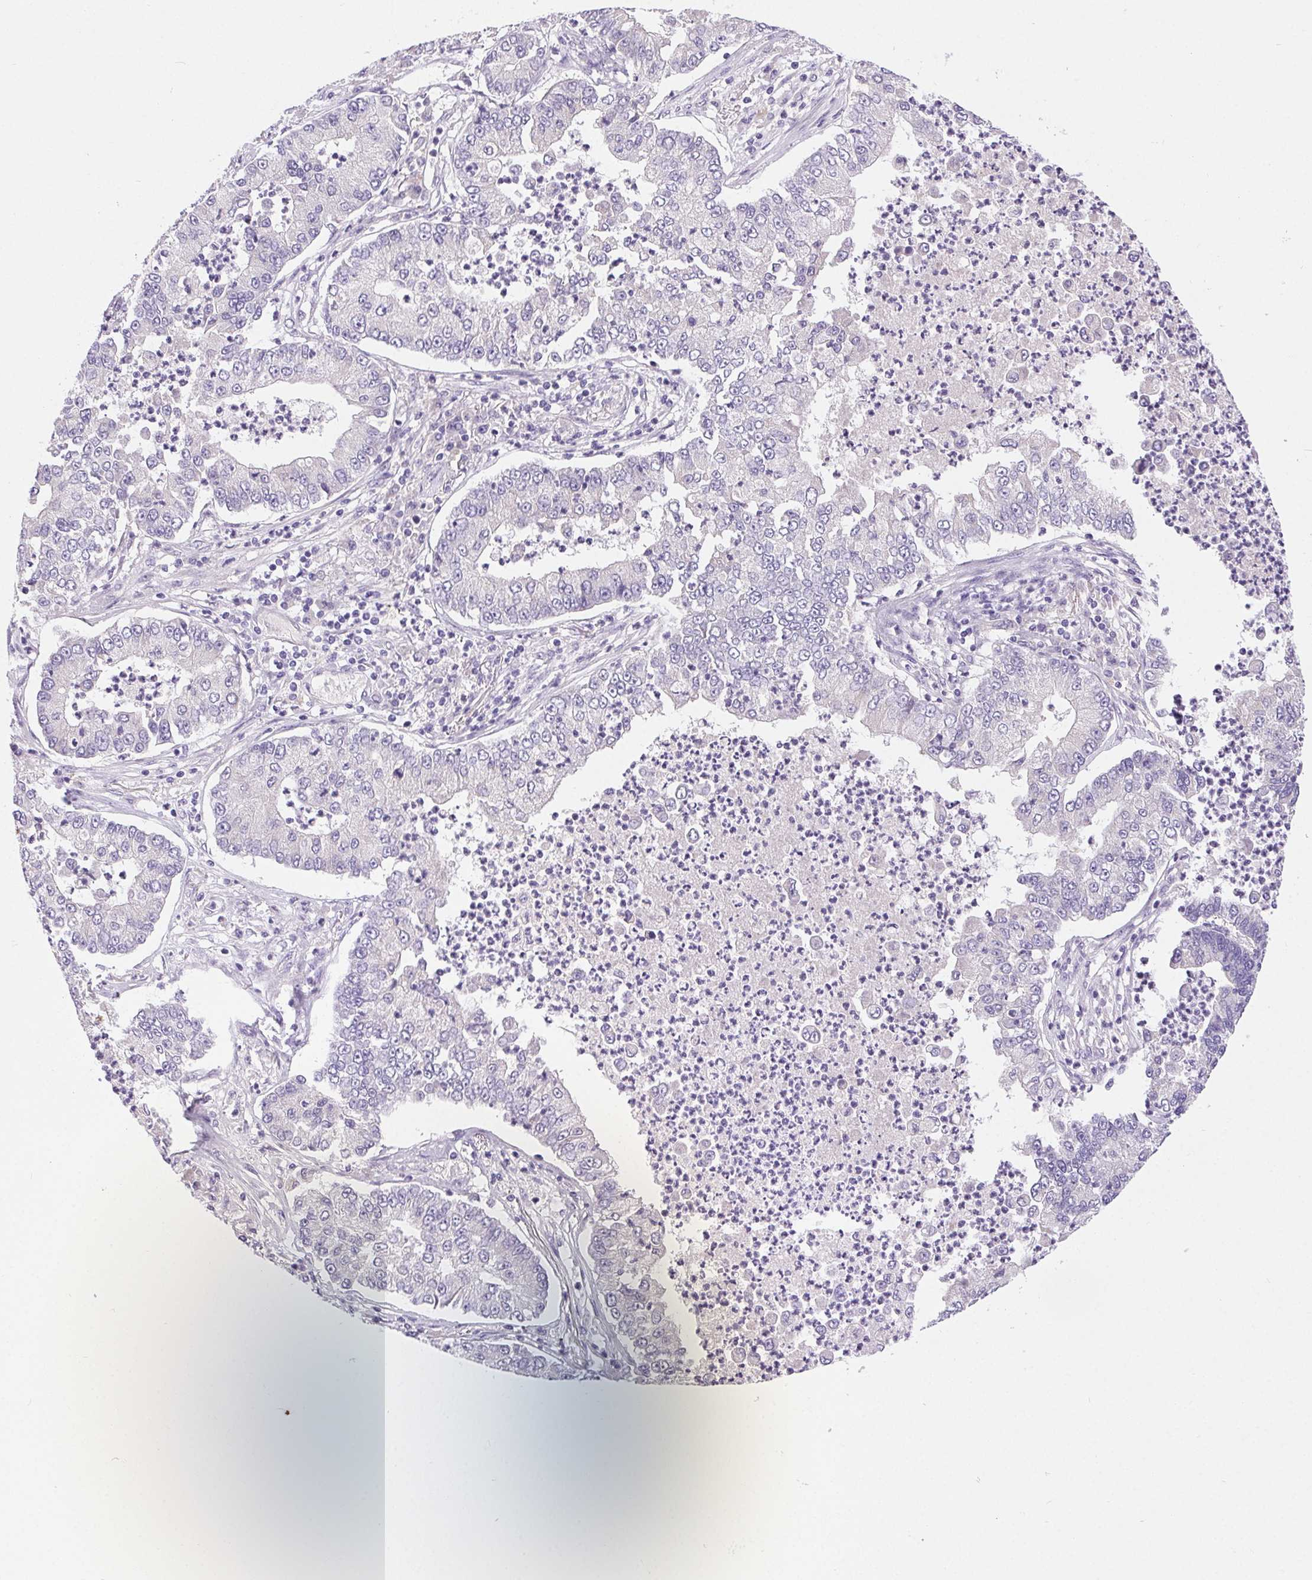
{"staining": {"intensity": "negative", "quantity": "none", "location": "none"}, "tissue": "lung cancer", "cell_type": "Tumor cells", "image_type": "cancer", "snomed": [{"axis": "morphology", "description": "Adenocarcinoma, NOS"}, {"axis": "topography", "description": "Lung"}], "caption": "The photomicrograph exhibits no staining of tumor cells in lung cancer.", "gene": "ARHGAP11B", "patient": {"sex": "female", "age": 57}}